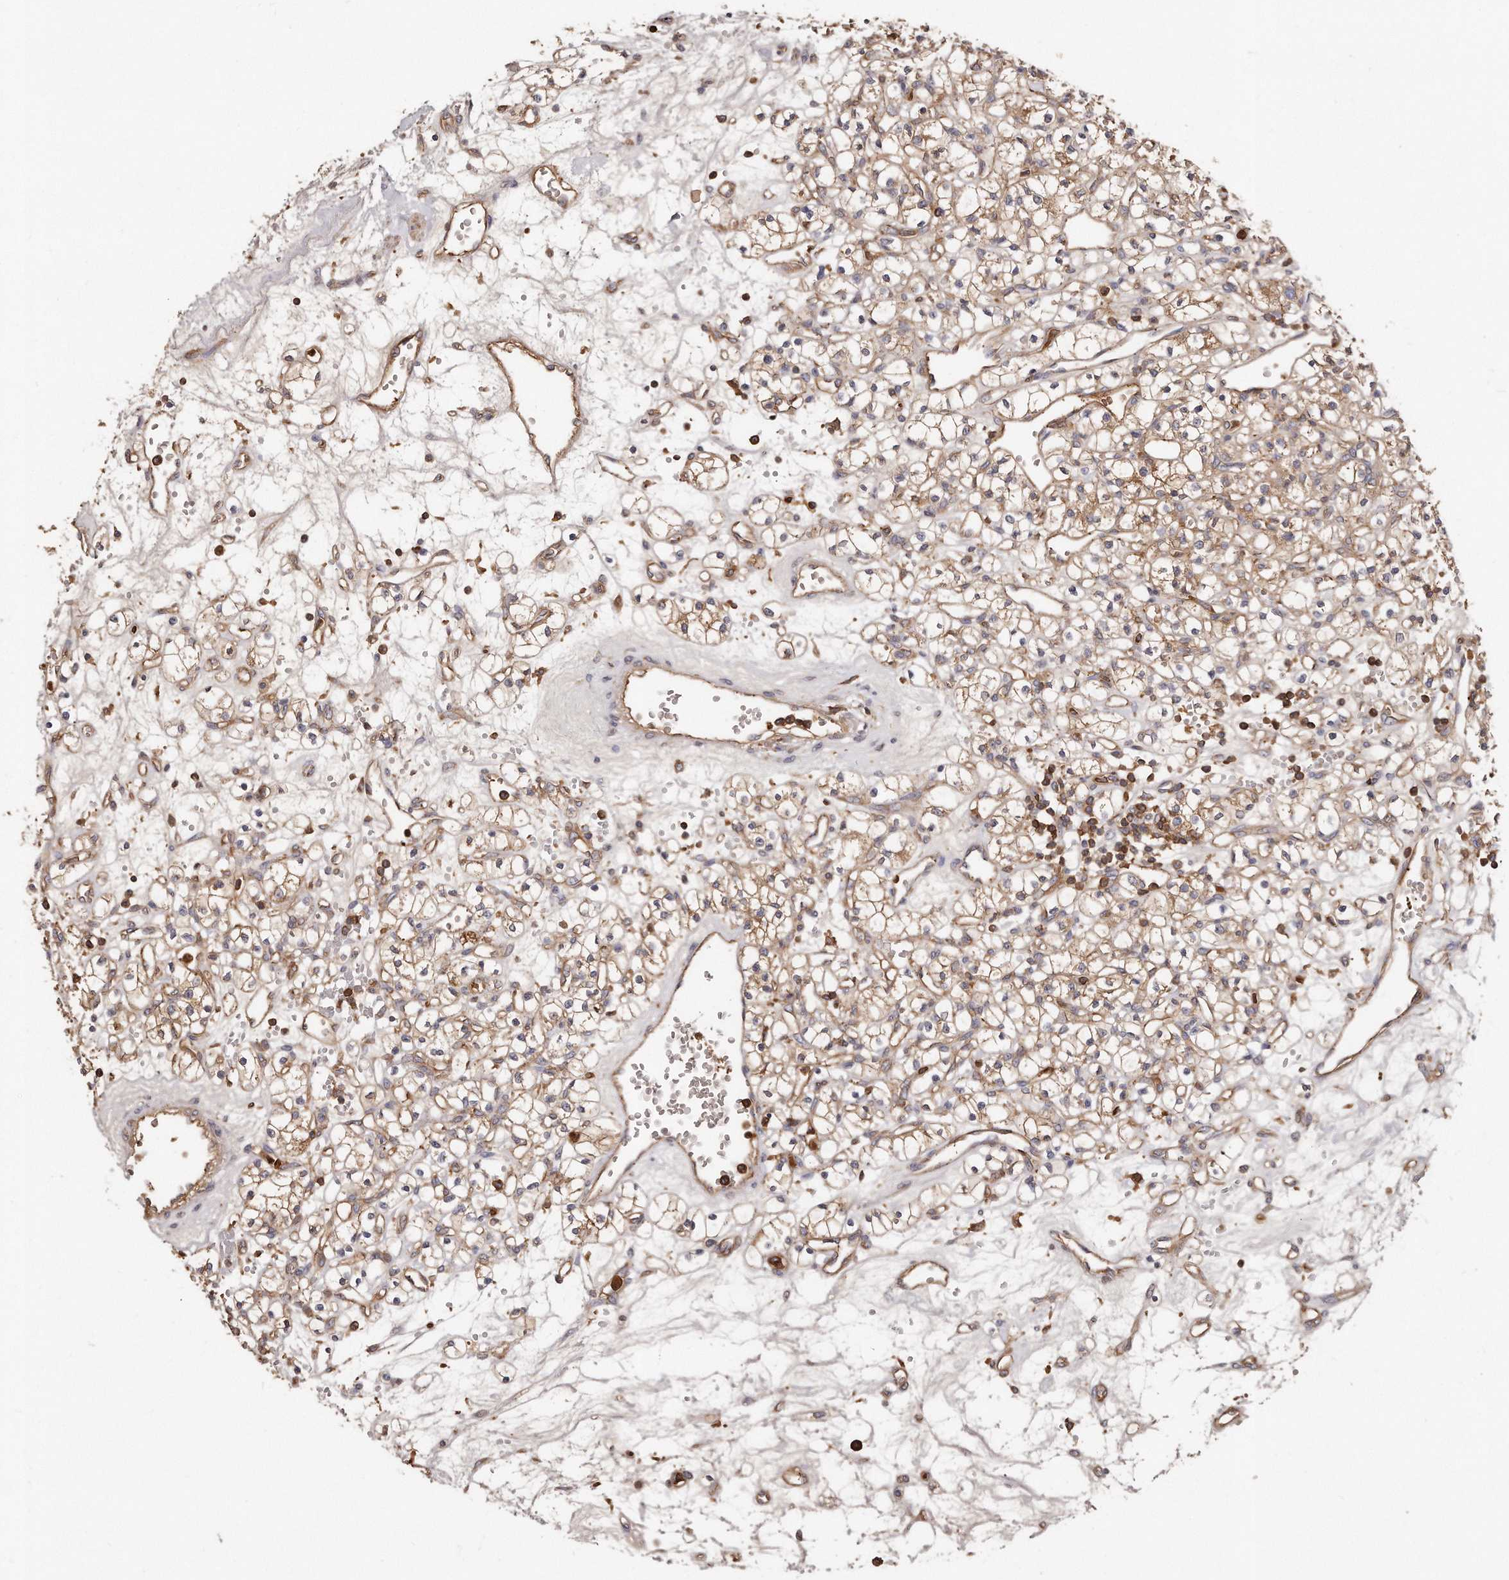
{"staining": {"intensity": "weak", "quantity": ">75%", "location": "cytoplasmic/membranous"}, "tissue": "renal cancer", "cell_type": "Tumor cells", "image_type": "cancer", "snomed": [{"axis": "morphology", "description": "Adenocarcinoma, NOS"}, {"axis": "topography", "description": "Kidney"}], "caption": "Immunohistochemistry (IHC) of human renal cancer (adenocarcinoma) displays low levels of weak cytoplasmic/membranous expression in about >75% of tumor cells.", "gene": "CAP1", "patient": {"sex": "female", "age": 59}}